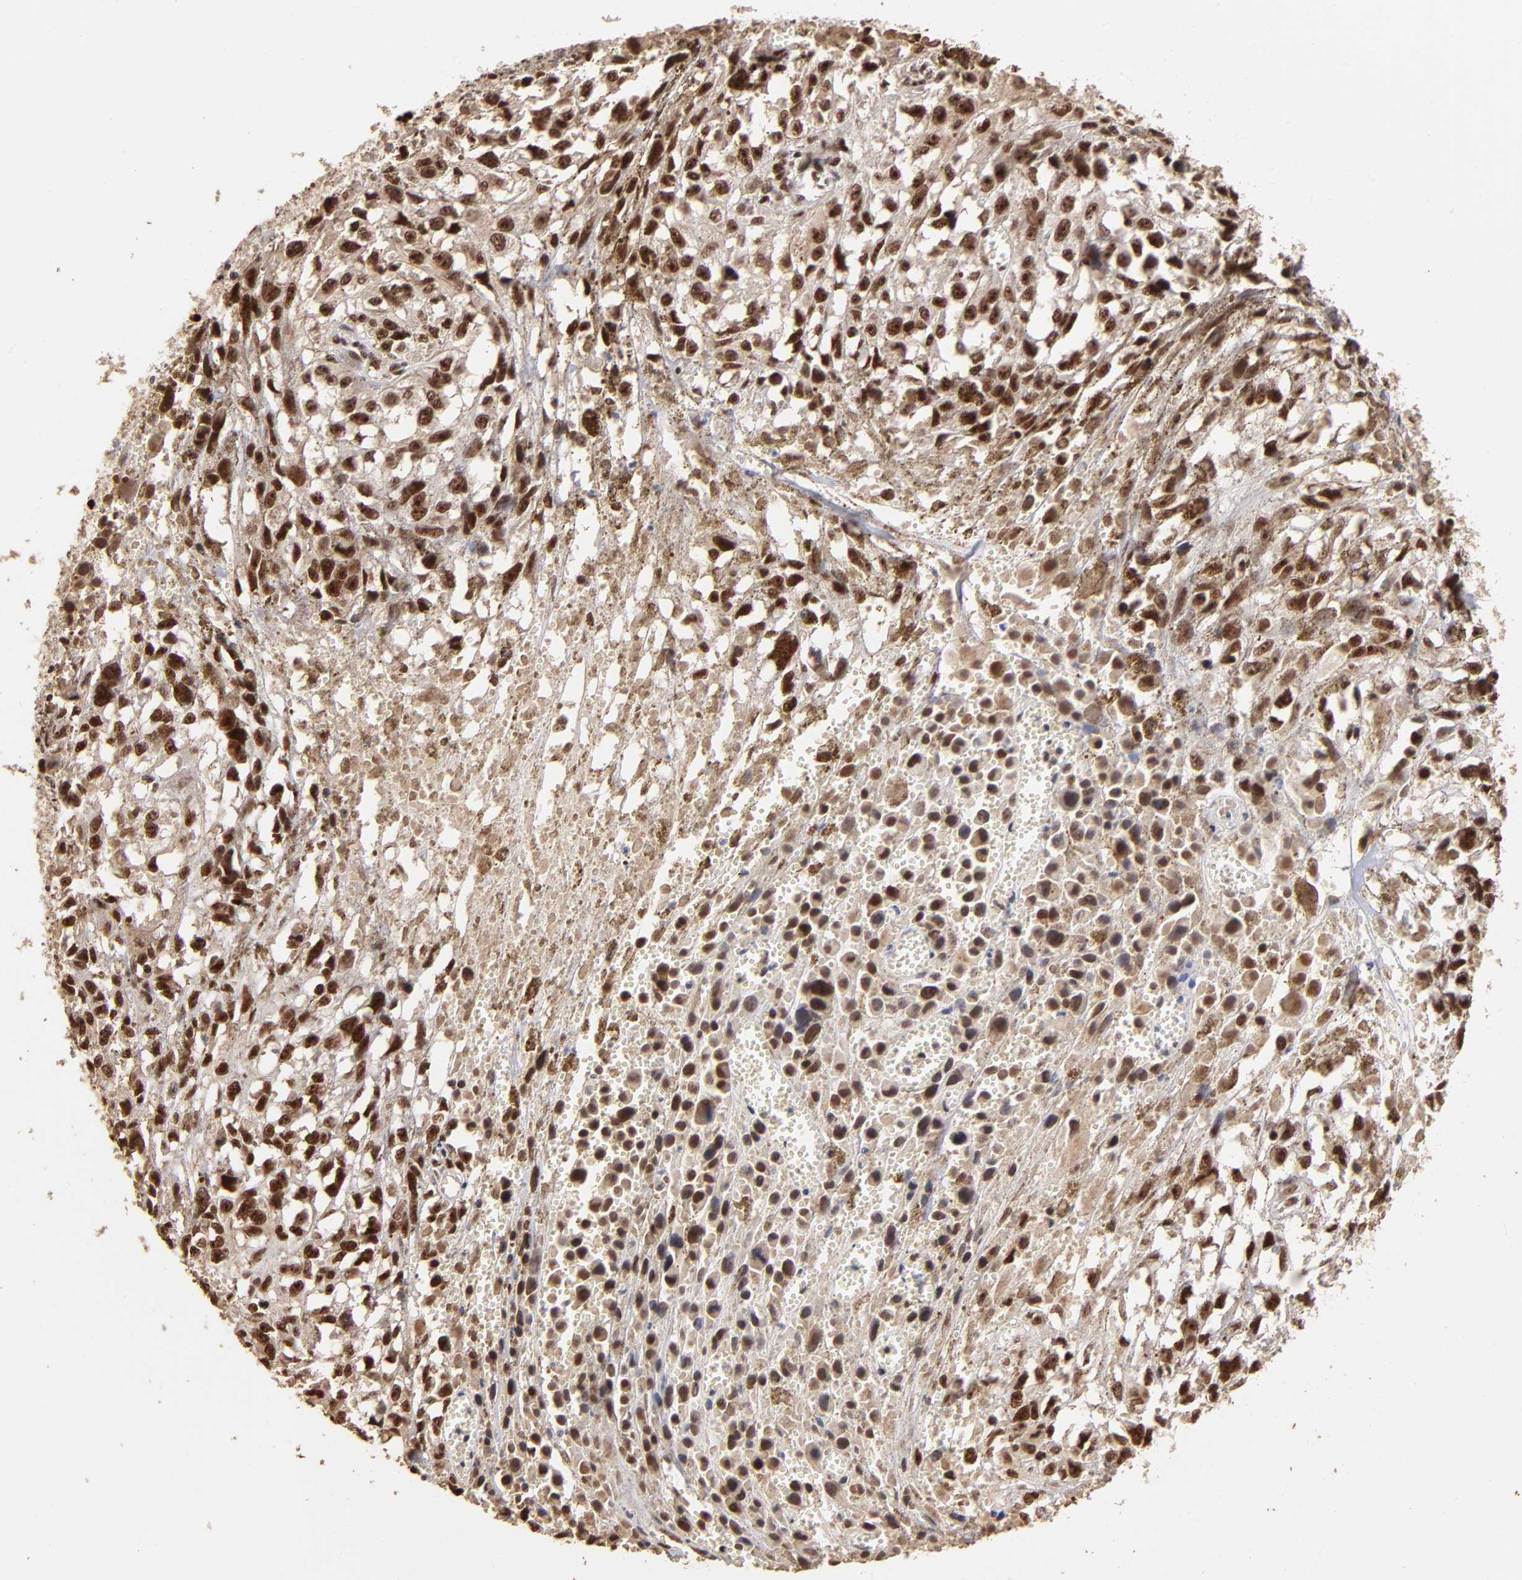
{"staining": {"intensity": "strong", "quantity": ">75%", "location": "nuclear"}, "tissue": "melanoma", "cell_type": "Tumor cells", "image_type": "cancer", "snomed": [{"axis": "morphology", "description": "Malignant melanoma, Metastatic site"}, {"axis": "topography", "description": "Lymph node"}], "caption": "Malignant melanoma (metastatic site) tissue shows strong nuclear expression in about >75% of tumor cells (brown staining indicates protein expression, while blue staining denotes nuclei).", "gene": "ZNF146", "patient": {"sex": "male", "age": 59}}